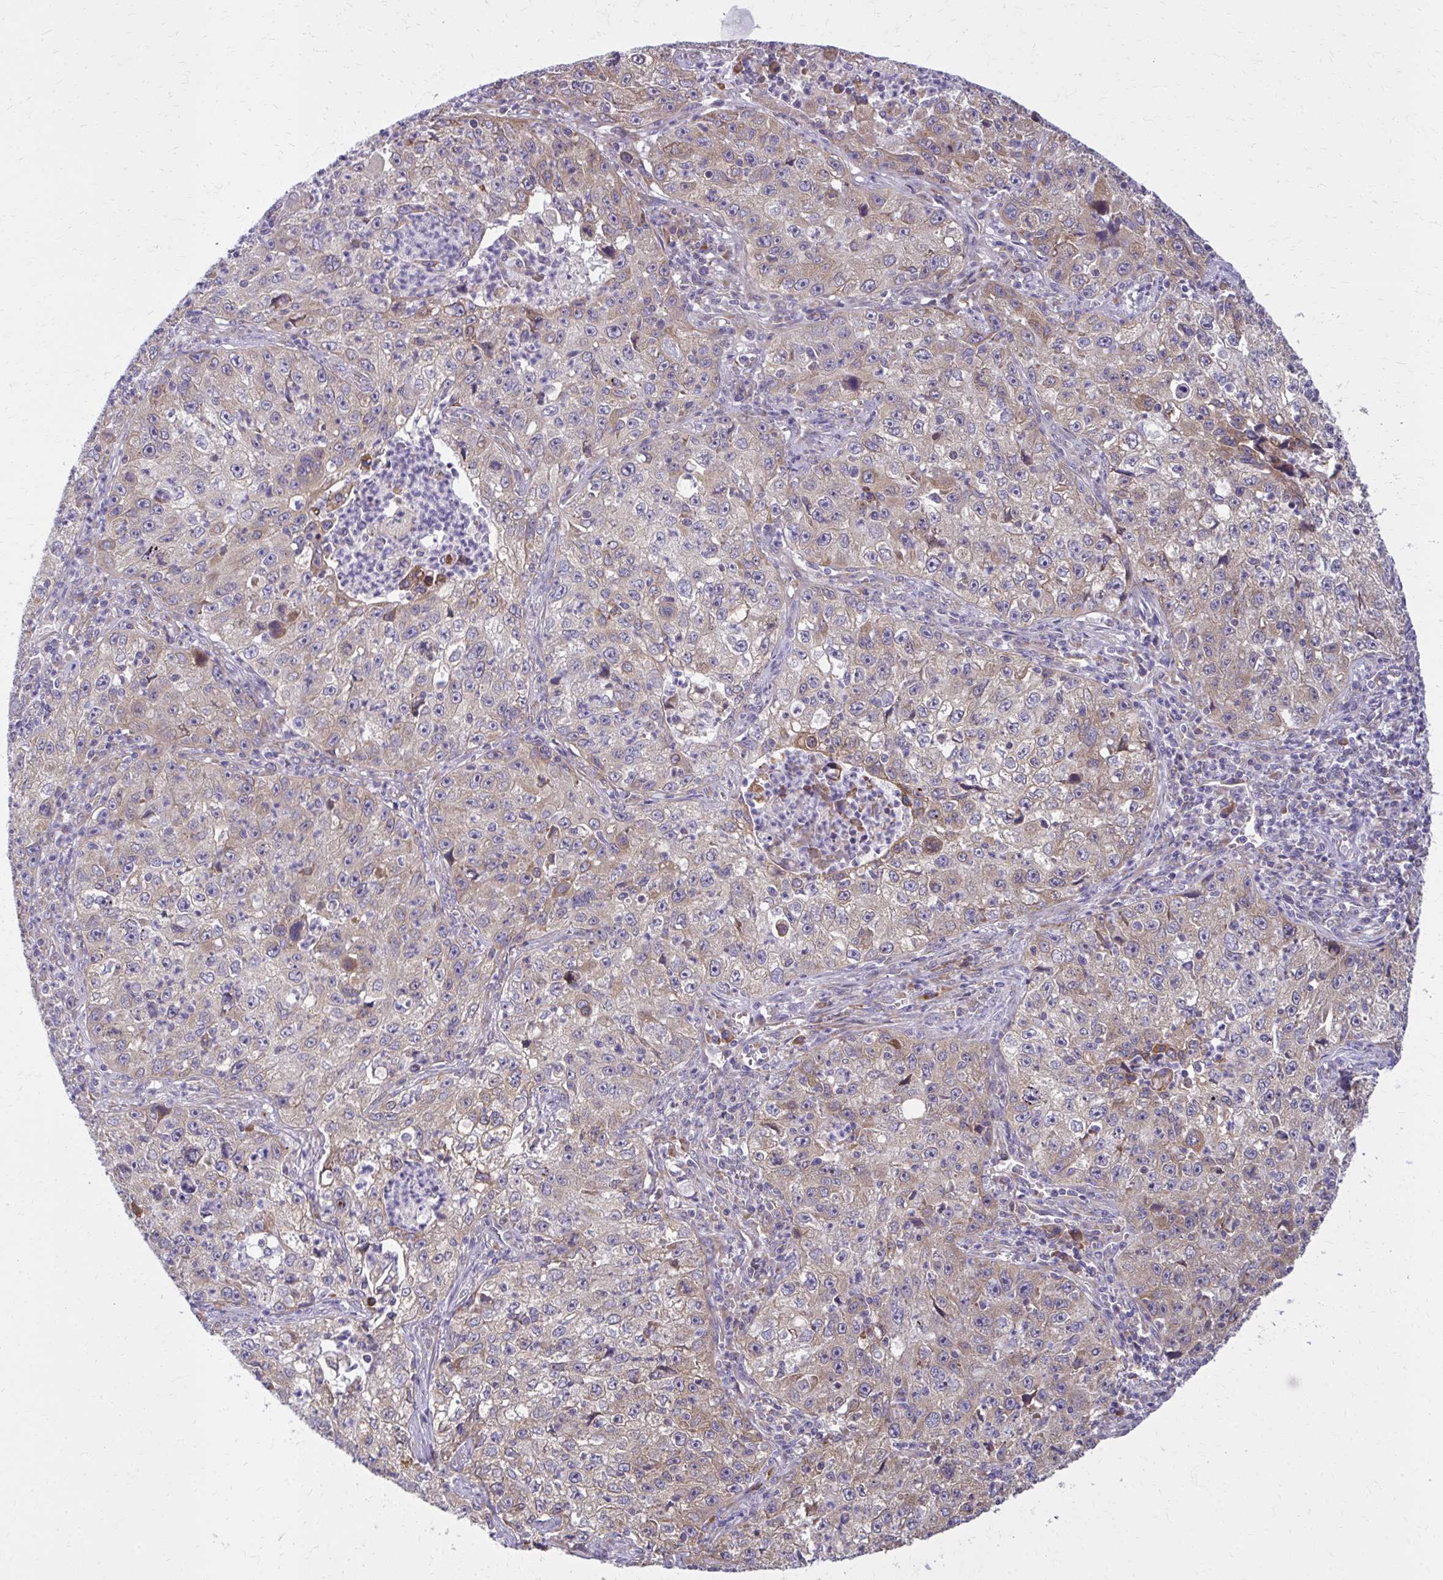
{"staining": {"intensity": "weak", "quantity": "25%-75%", "location": "cytoplasmic/membranous"}, "tissue": "lung cancer", "cell_type": "Tumor cells", "image_type": "cancer", "snomed": [{"axis": "morphology", "description": "Squamous cell carcinoma, NOS"}, {"axis": "topography", "description": "Lung"}], "caption": "IHC (DAB (3,3'-diaminobenzidine)) staining of human lung squamous cell carcinoma shows weak cytoplasmic/membranous protein positivity in about 25%-75% of tumor cells. (DAB (3,3'-diaminobenzidine) IHC with brightfield microscopy, high magnification).", "gene": "CEMP1", "patient": {"sex": "male", "age": 71}}